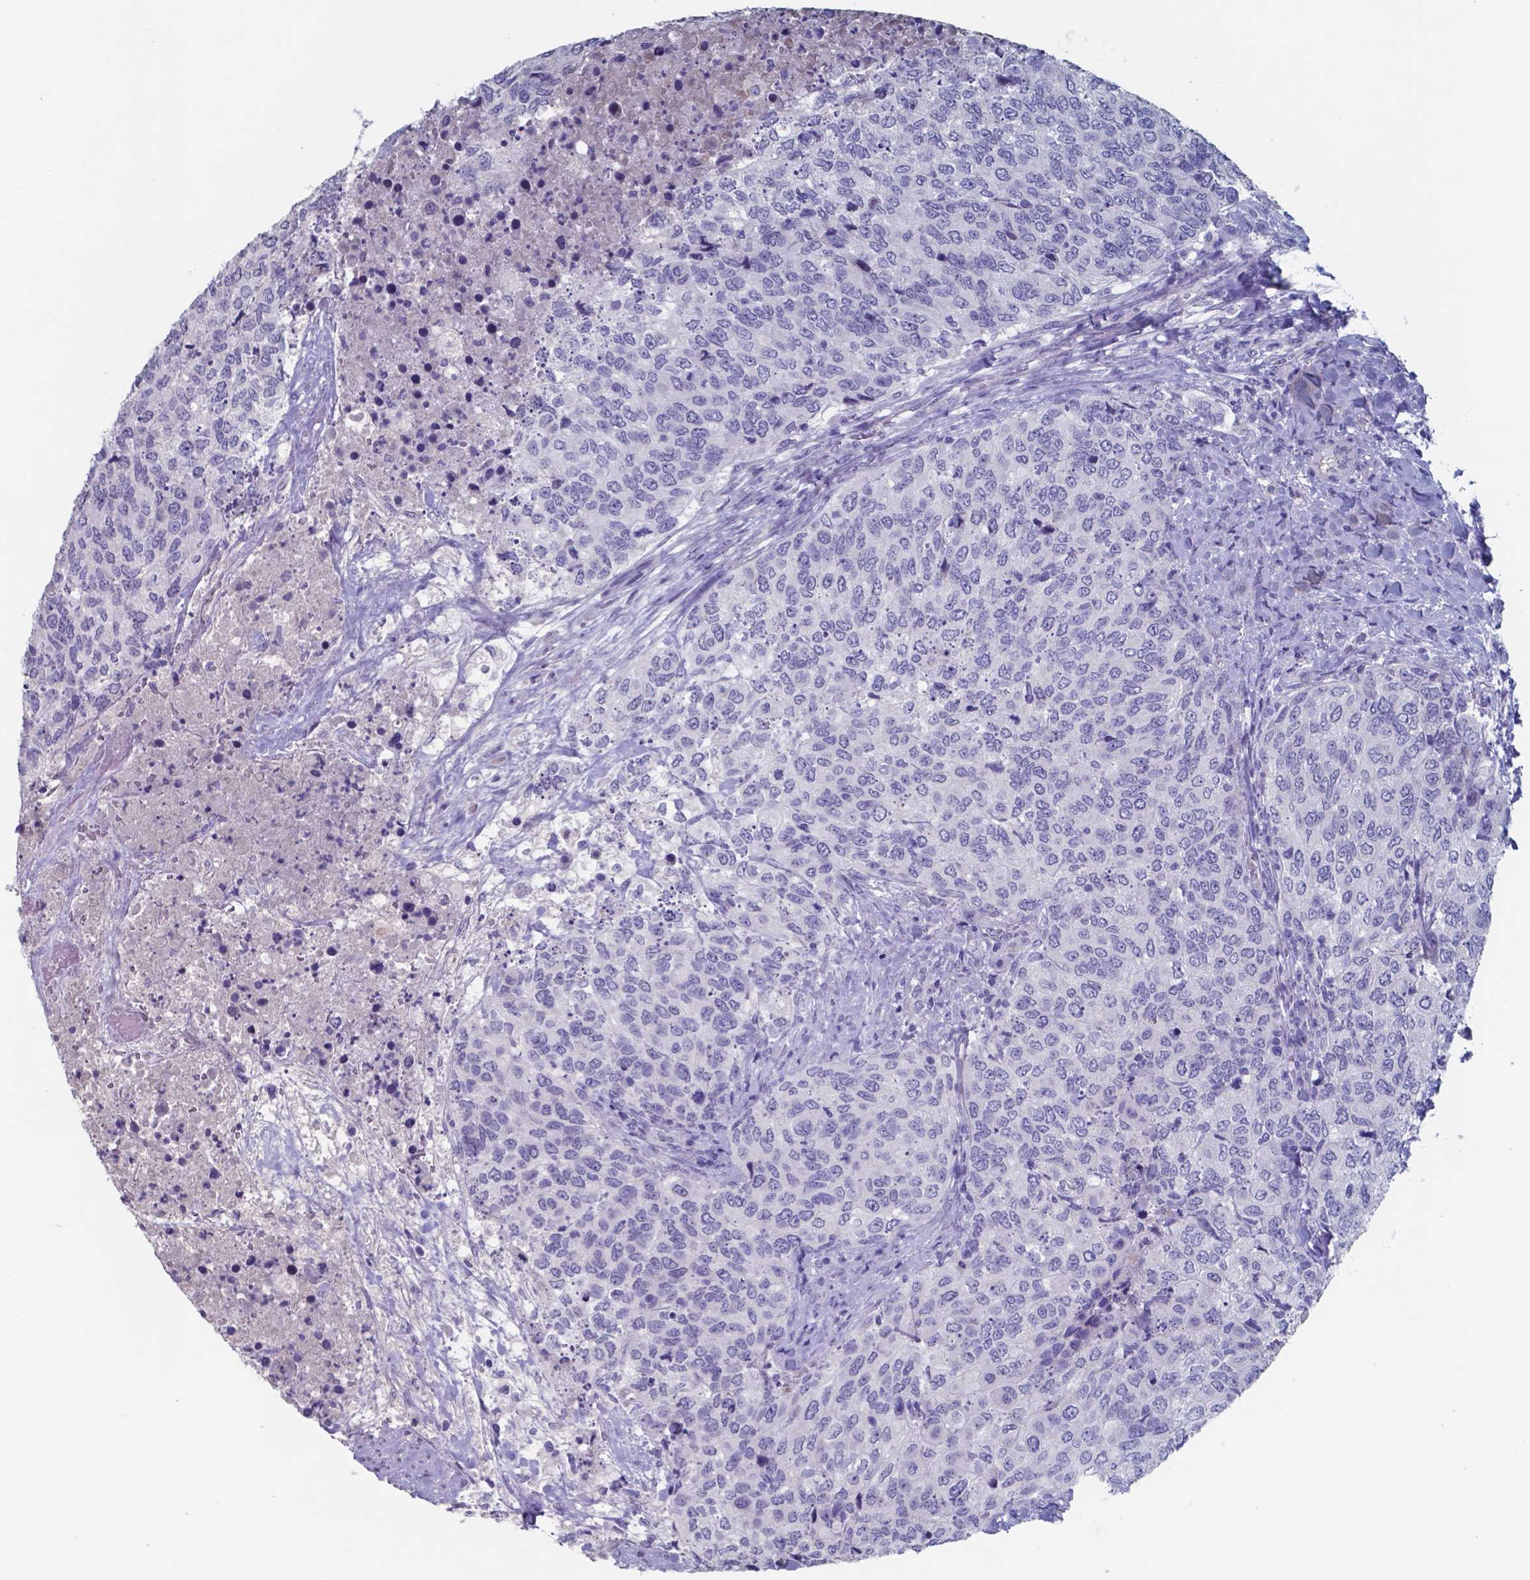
{"staining": {"intensity": "negative", "quantity": "none", "location": "none"}, "tissue": "urothelial cancer", "cell_type": "Tumor cells", "image_type": "cancer", "snomed": [{"axis": "morphology", "description": "Urothelial carcinoma, High grade"}, {"axis": "topography", "description": "Urinary bladder"}], "caption": "This is an immunohistochemistry image of high-grade urothelial carcinoma. There is no expression in tumor cells.", "gene": "TTR", "patient": {"sex": "female", "age": 78}}